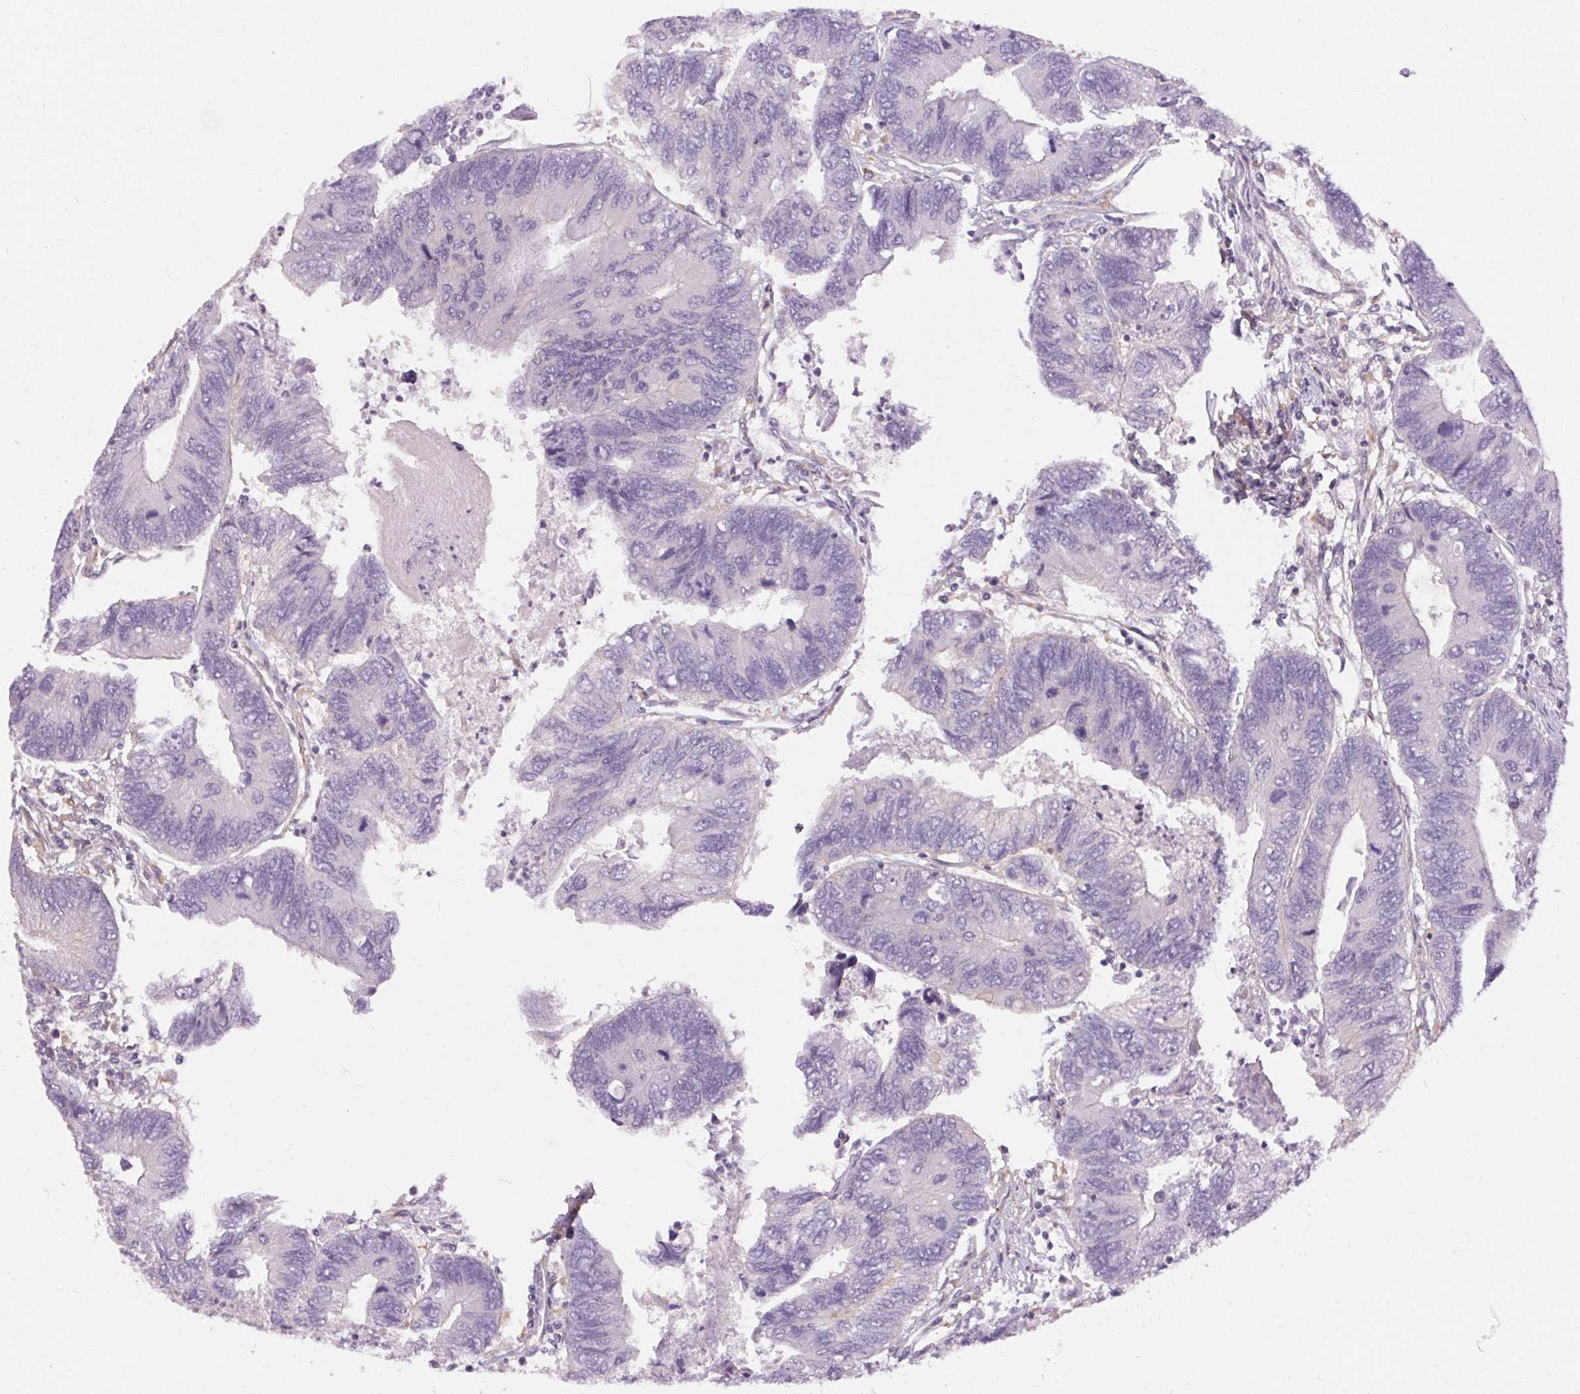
{"staining": {"intensity": "negative", "quantity": "none", "location": "none"}, "tissue": "colorectal cancer", "cell_type": "Tumor cells", "image_type": "cancer", "snomed": [{"axis": "morphology", "description": "Adenocarcinoma, NOS"}, {"axis": "topography", "description": "Colon"}], "caption": "Immunohistochemistry photomicrograph of human colorectal adenocarcinoma stained for a protein (brown), which displays no expression in tumor cells. (Brightfield microscopy of DAB IHC at high magnification).", "gene": "TM6SF1", "patient": {"sex": "female", "age": 67}}